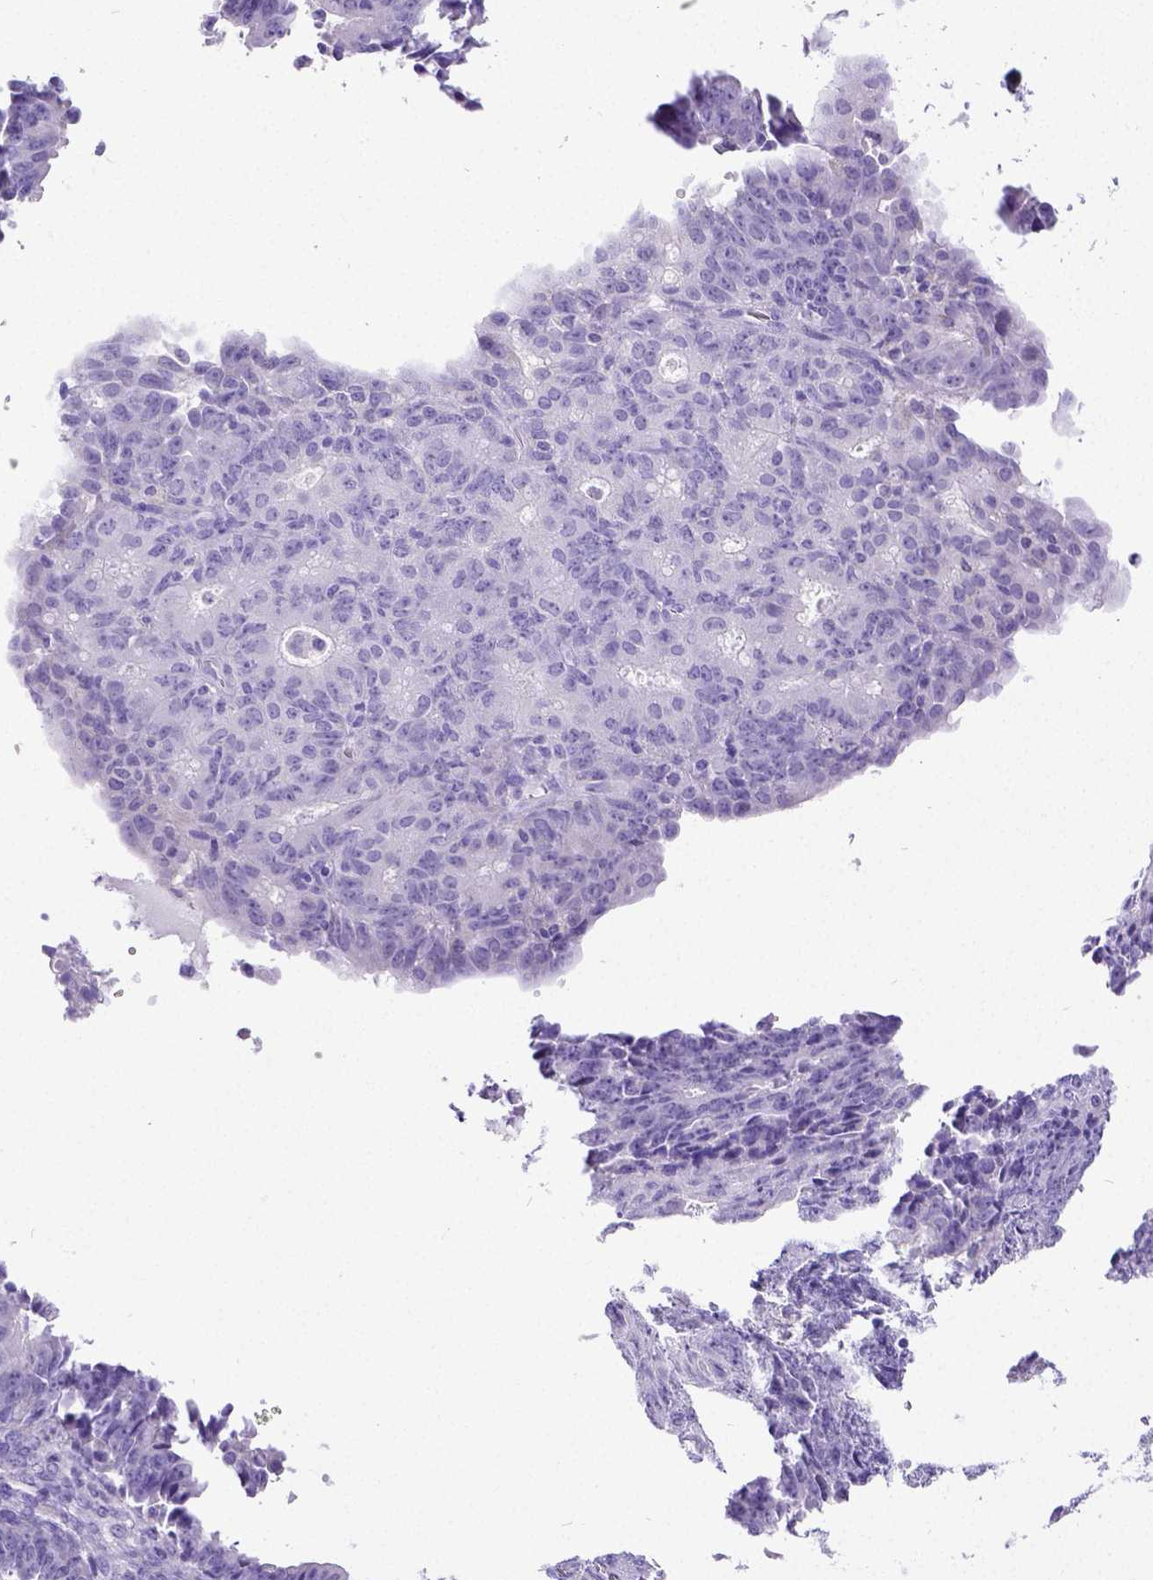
{"staining": {"intensity": "negative", "quantity": "none", "location": "none"}, "tissue": "ovarian cancer", "cell_type": "Tumor cells", "image_type": "cancer", "snomed": [{"axis": "morphology", "description": "Carcinoma, endometroid"}, {"axis": "topography", "description": "Ovary"}], "caption": "An IHC photomicrograph of endometroid carcinoma (ovarian) is shown. There is no staining in tumor cells of endometroid carcinoma (ovarian).", "gene": "SATB2", "patient": {"sex": "female", "age": 42}}